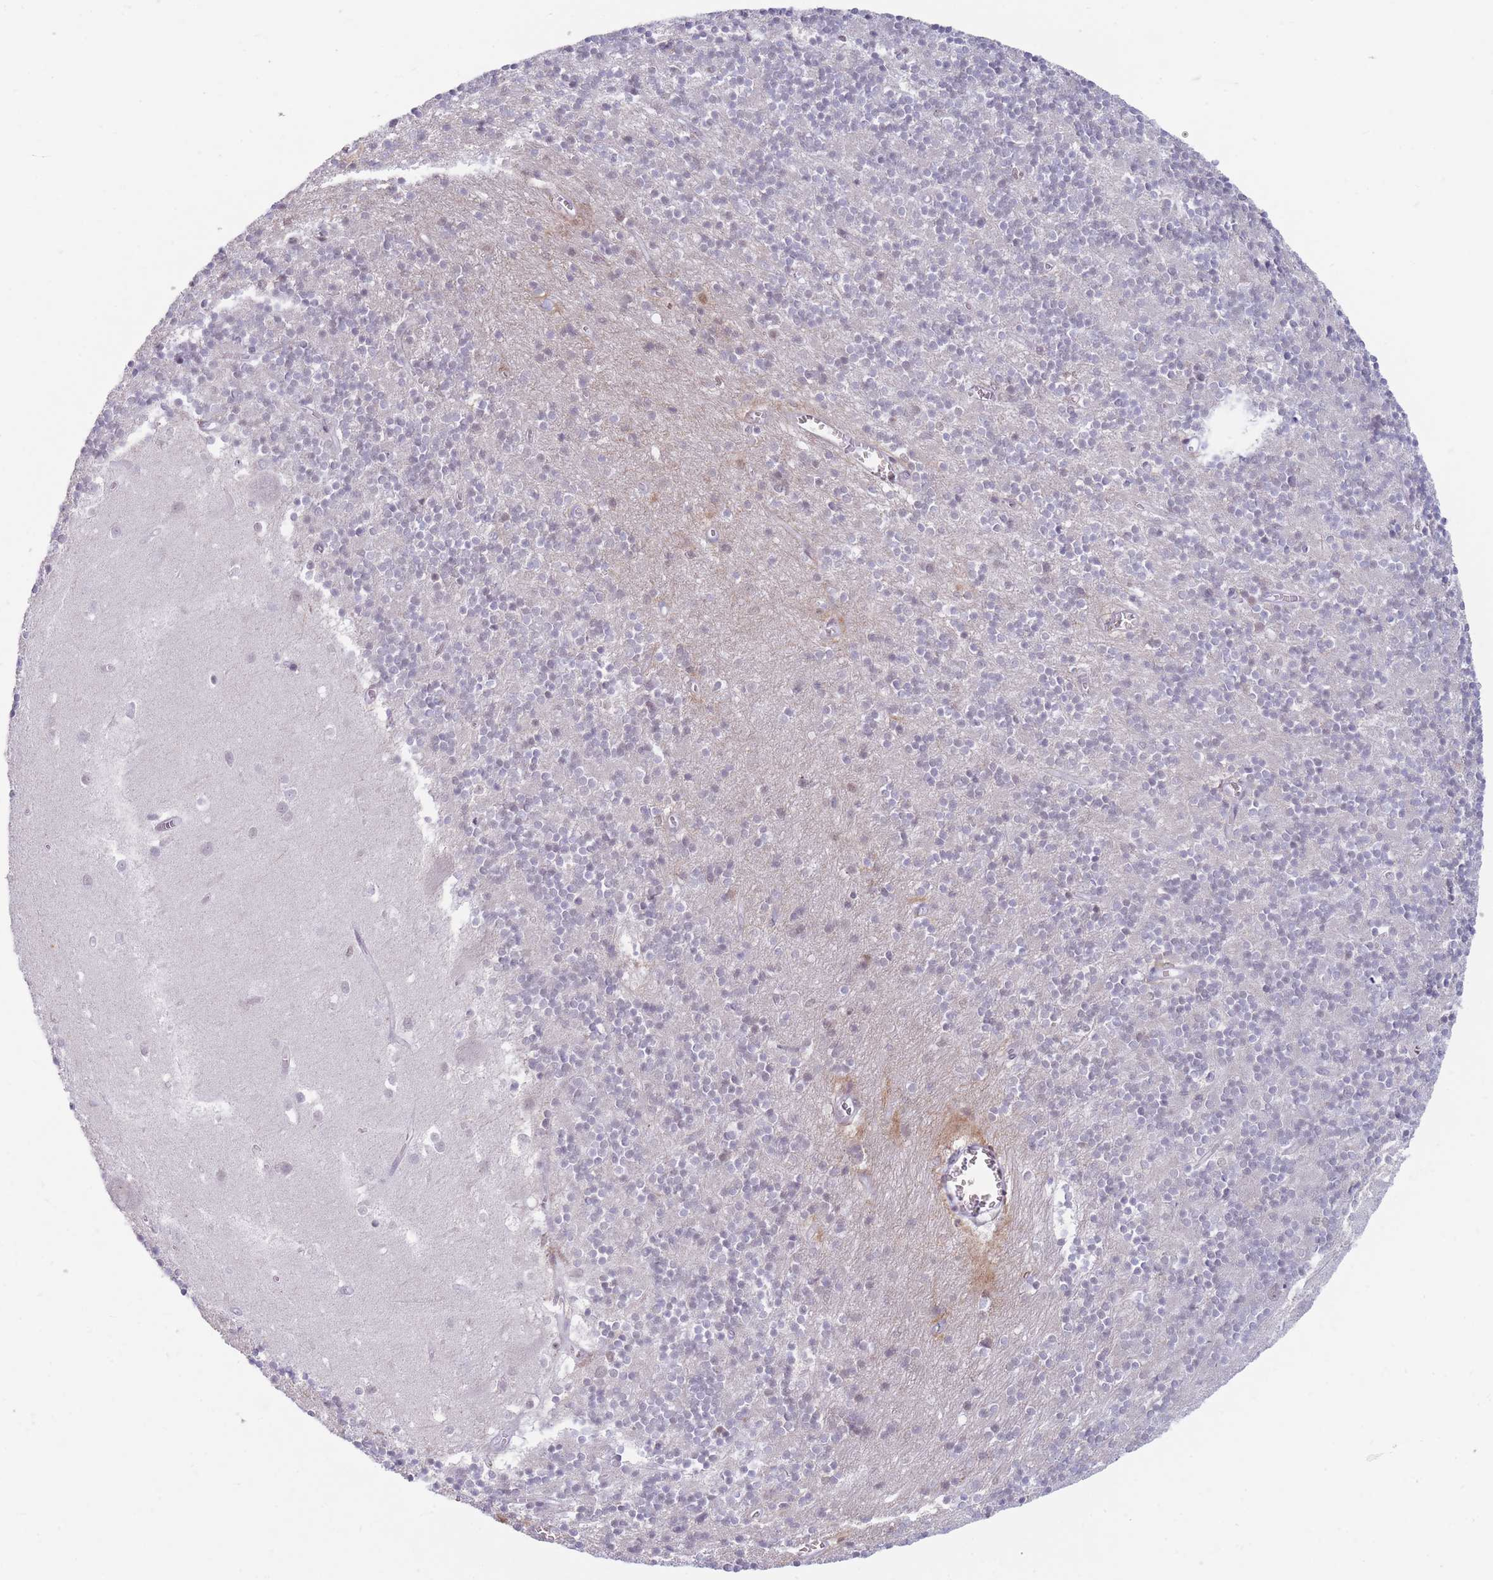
{"staining": {"intensity": "negative", "quantity": "none", "location": "none"}, "tissue": "cerebellum", "cell_type": "Cells in granular layer", "image_type": "normal", "snomed": [{"axis": "morphology", "description": "Normal tissue, NOS"}, {"axis": "topography", "description": "Cerebellum"}], "caption": "This micrograph is of benign cerebellum stained with IHC to label a protein in brown with the nuclei are counter-stained blue. There is no staining in cells in granular layer.", "gene": "ARID3B", "patient": {"sex": "male", "age": 54}}